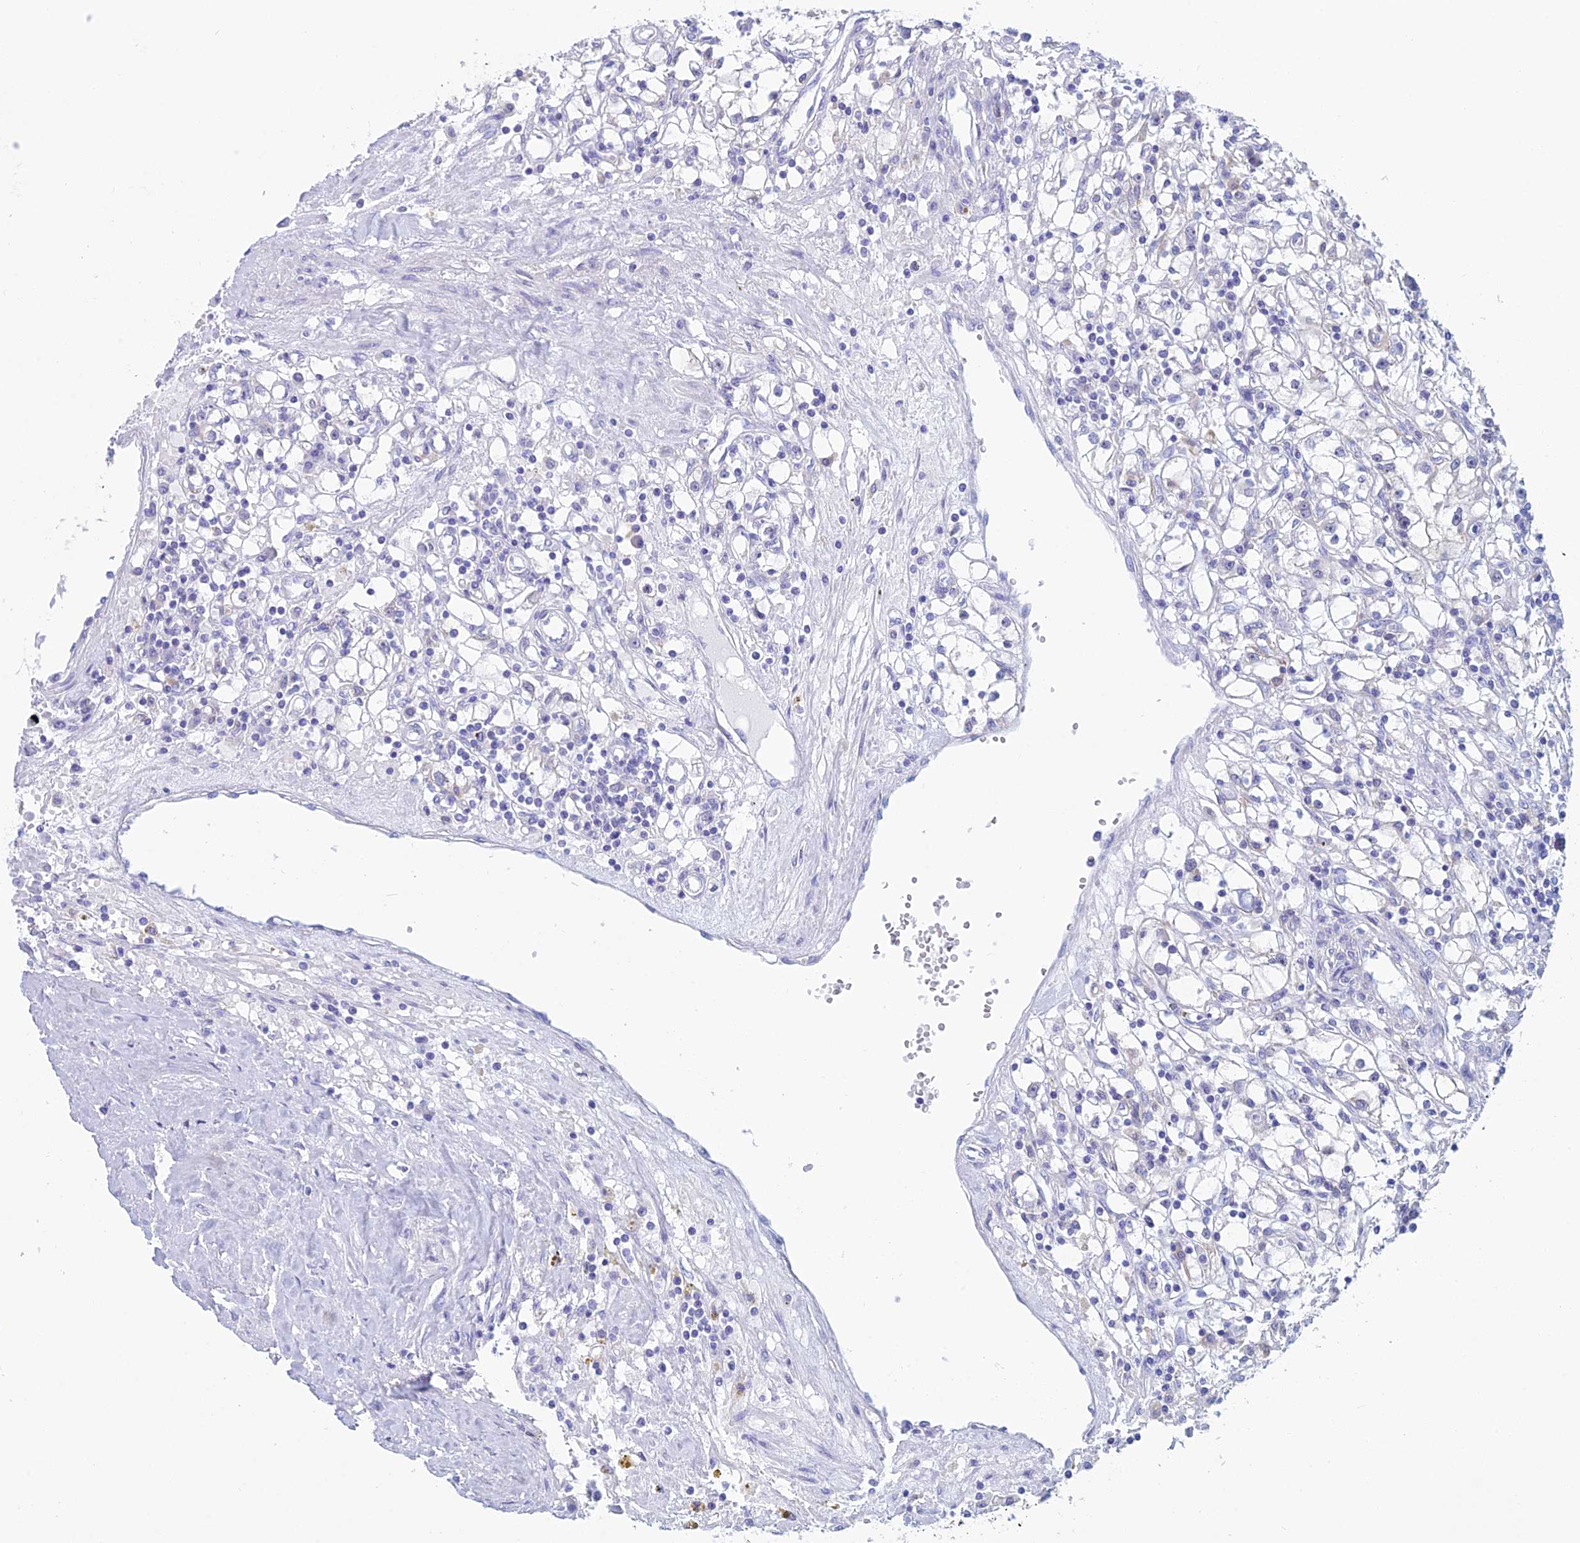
{"staining": {"intensity": "negative", "quantity": "none", "location": "none"}, "tissue": "renal cancer", "cell_type": "Tumor cells", "image_type": "cancer", "snomed": [{"axis": "morphology", "description": "Adenocarcinoma, NOS"}, {"axis": "topography", "description": "Kidney"}], "caption": "Immunohistochemistry photomicrograph of neoplastic tissue: adenocarcinoma (renal) stained with DAB displays no significant protein positivity in tumor cells. (IHC, brightfield microscopy, high magnification).", "gene": "KCNK17", "patient": {"sex": "male", "age": 56}}